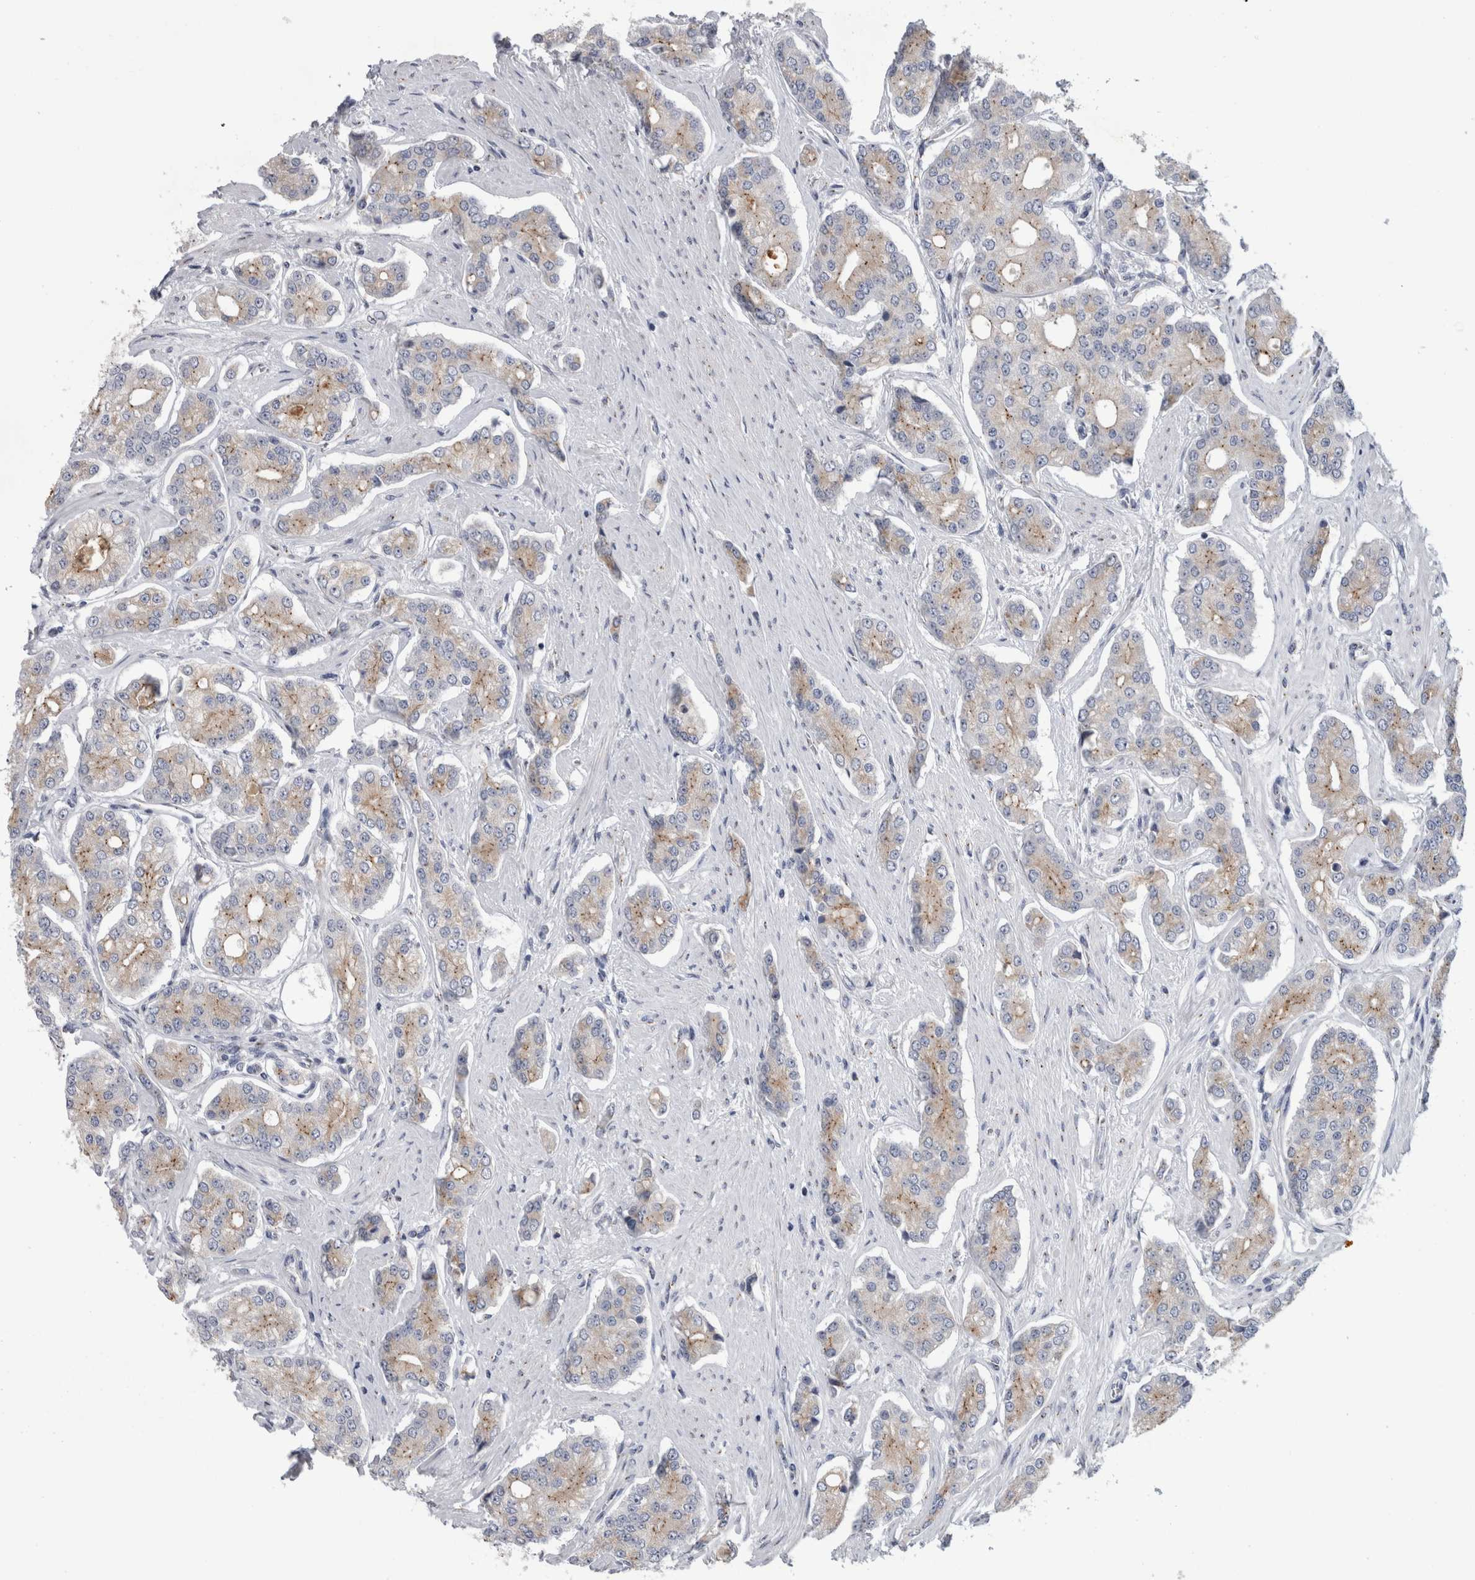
{"staining": {"intensity": "weak", "quantity": "25%-75%", "location": "cytoplasmic/membranous"}, "tissue": "prostate cancer", "cell_type": "Tumor cells", "image_type": "cancer", "snomed": [{"axis": "morphology", "description": "Adenocarcinoma, High grade"}, {"axis": "topography", "description": "Prostate"}], "caption": "Weak cytoplasmic/membranous staining for a protein is identified in approximately 25%-75% of tumor cells of prostate cancer using IHC.", "gene": "AKAP9", "patient": {"sex": "male", "age": 71}}